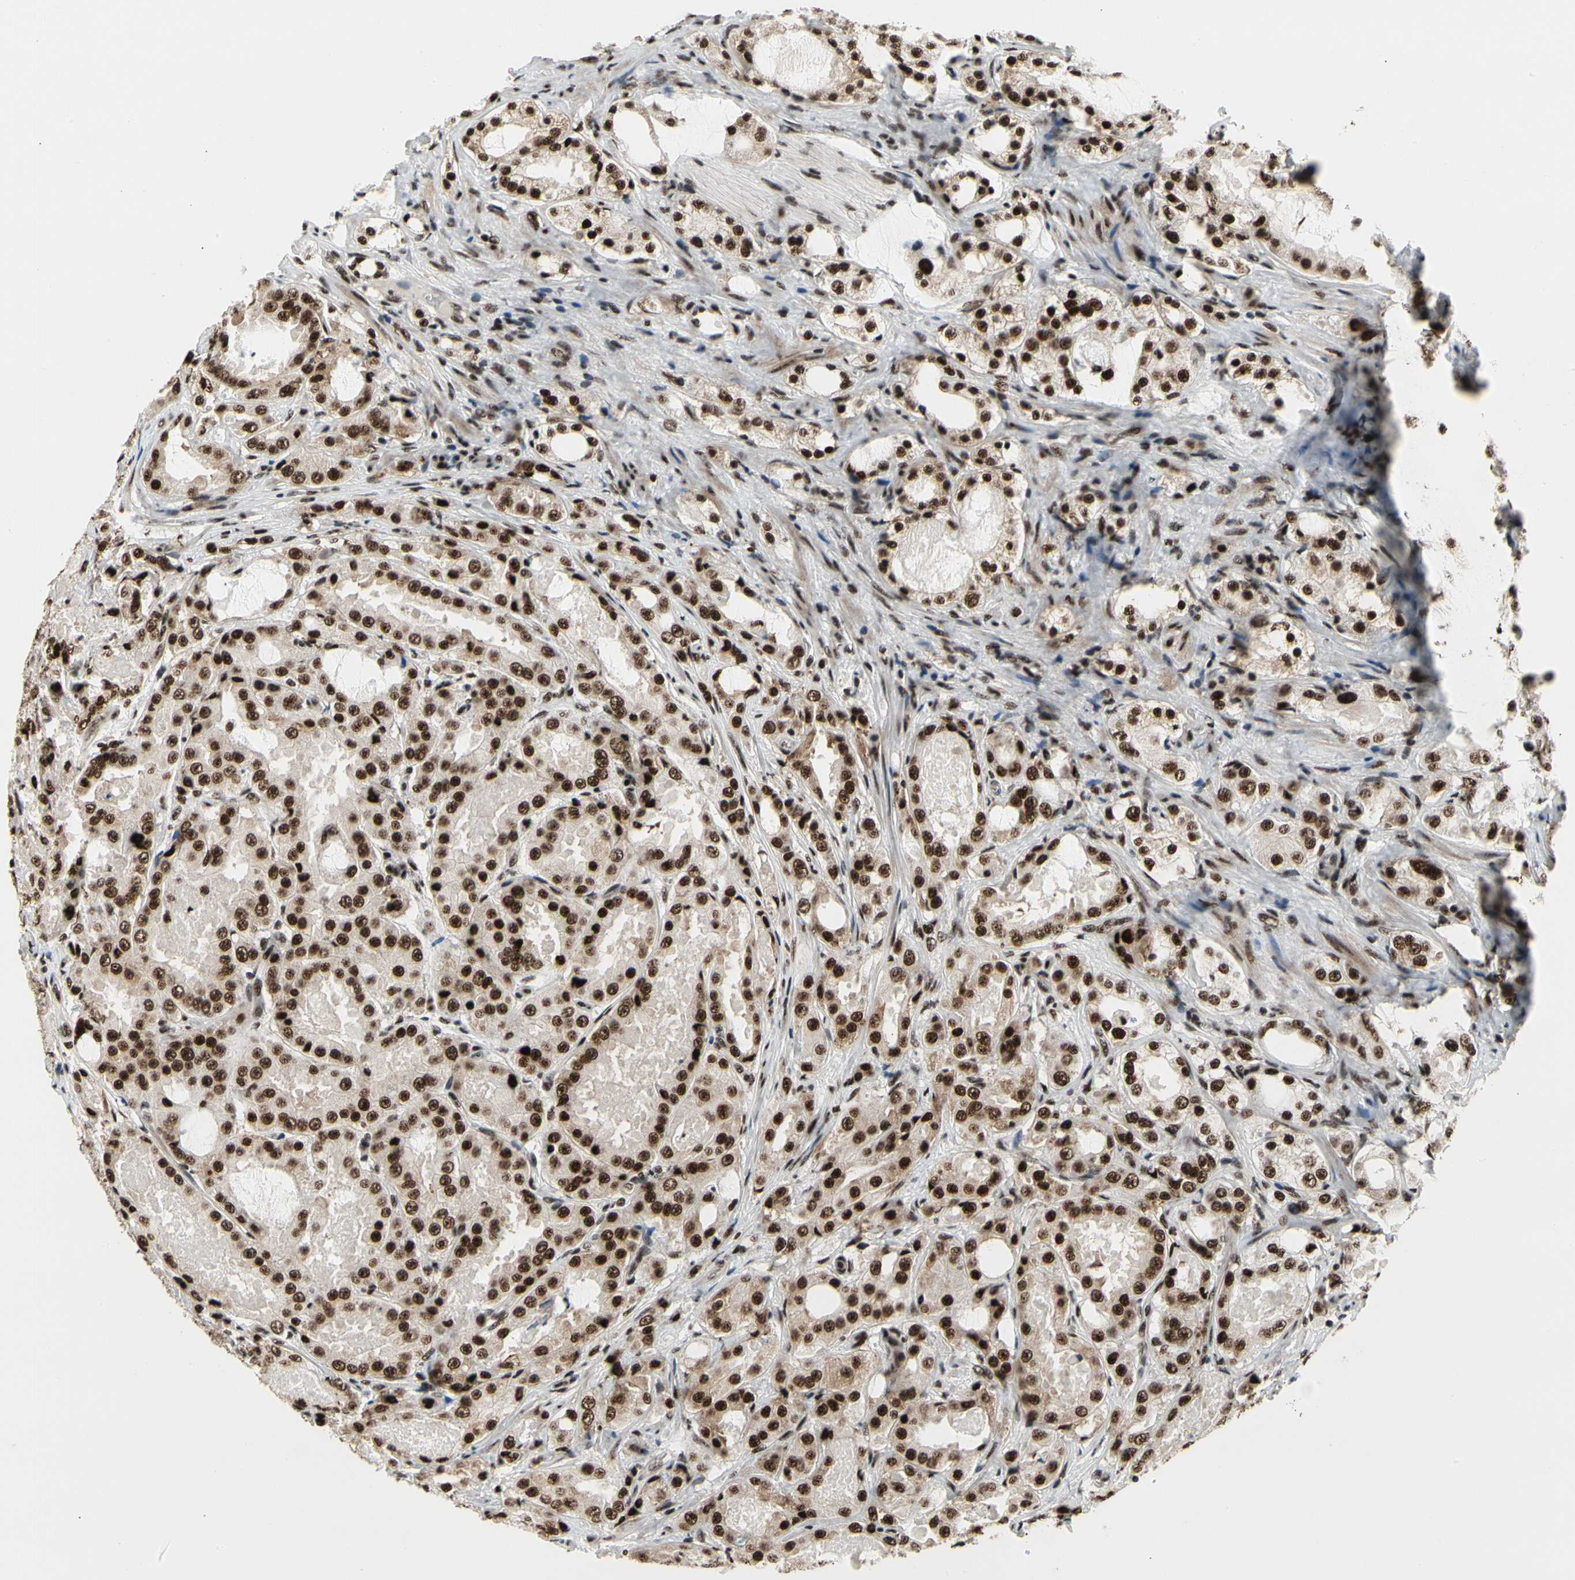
{"staining": {"intensity": "strong", "quantity": ">75%", "location": "nuclear"}, "tissue": "prostate cancer", "cell_type": "Tumor cells", "image_type": "cancer", "snomed": [{"axis": "morphology", "description": "Adenocarcinoma, High grade"}, {"axis": "topography", "description": "Prostate"}], "caption": "Adenocarcinoma (high-grade) (prostate) tissue exhibits strong nuclear staining in approximately >75% of tumor cells, visualized by immunohistochemistry. The protein is stained brown, and the nuclei are stained in blue (DAB (3,3'-diaminobenzidine) IHC with brightfield microscopy, high magnification).", "gene": "SRSF11", "patient": {"sex": "male", "age": 73}}